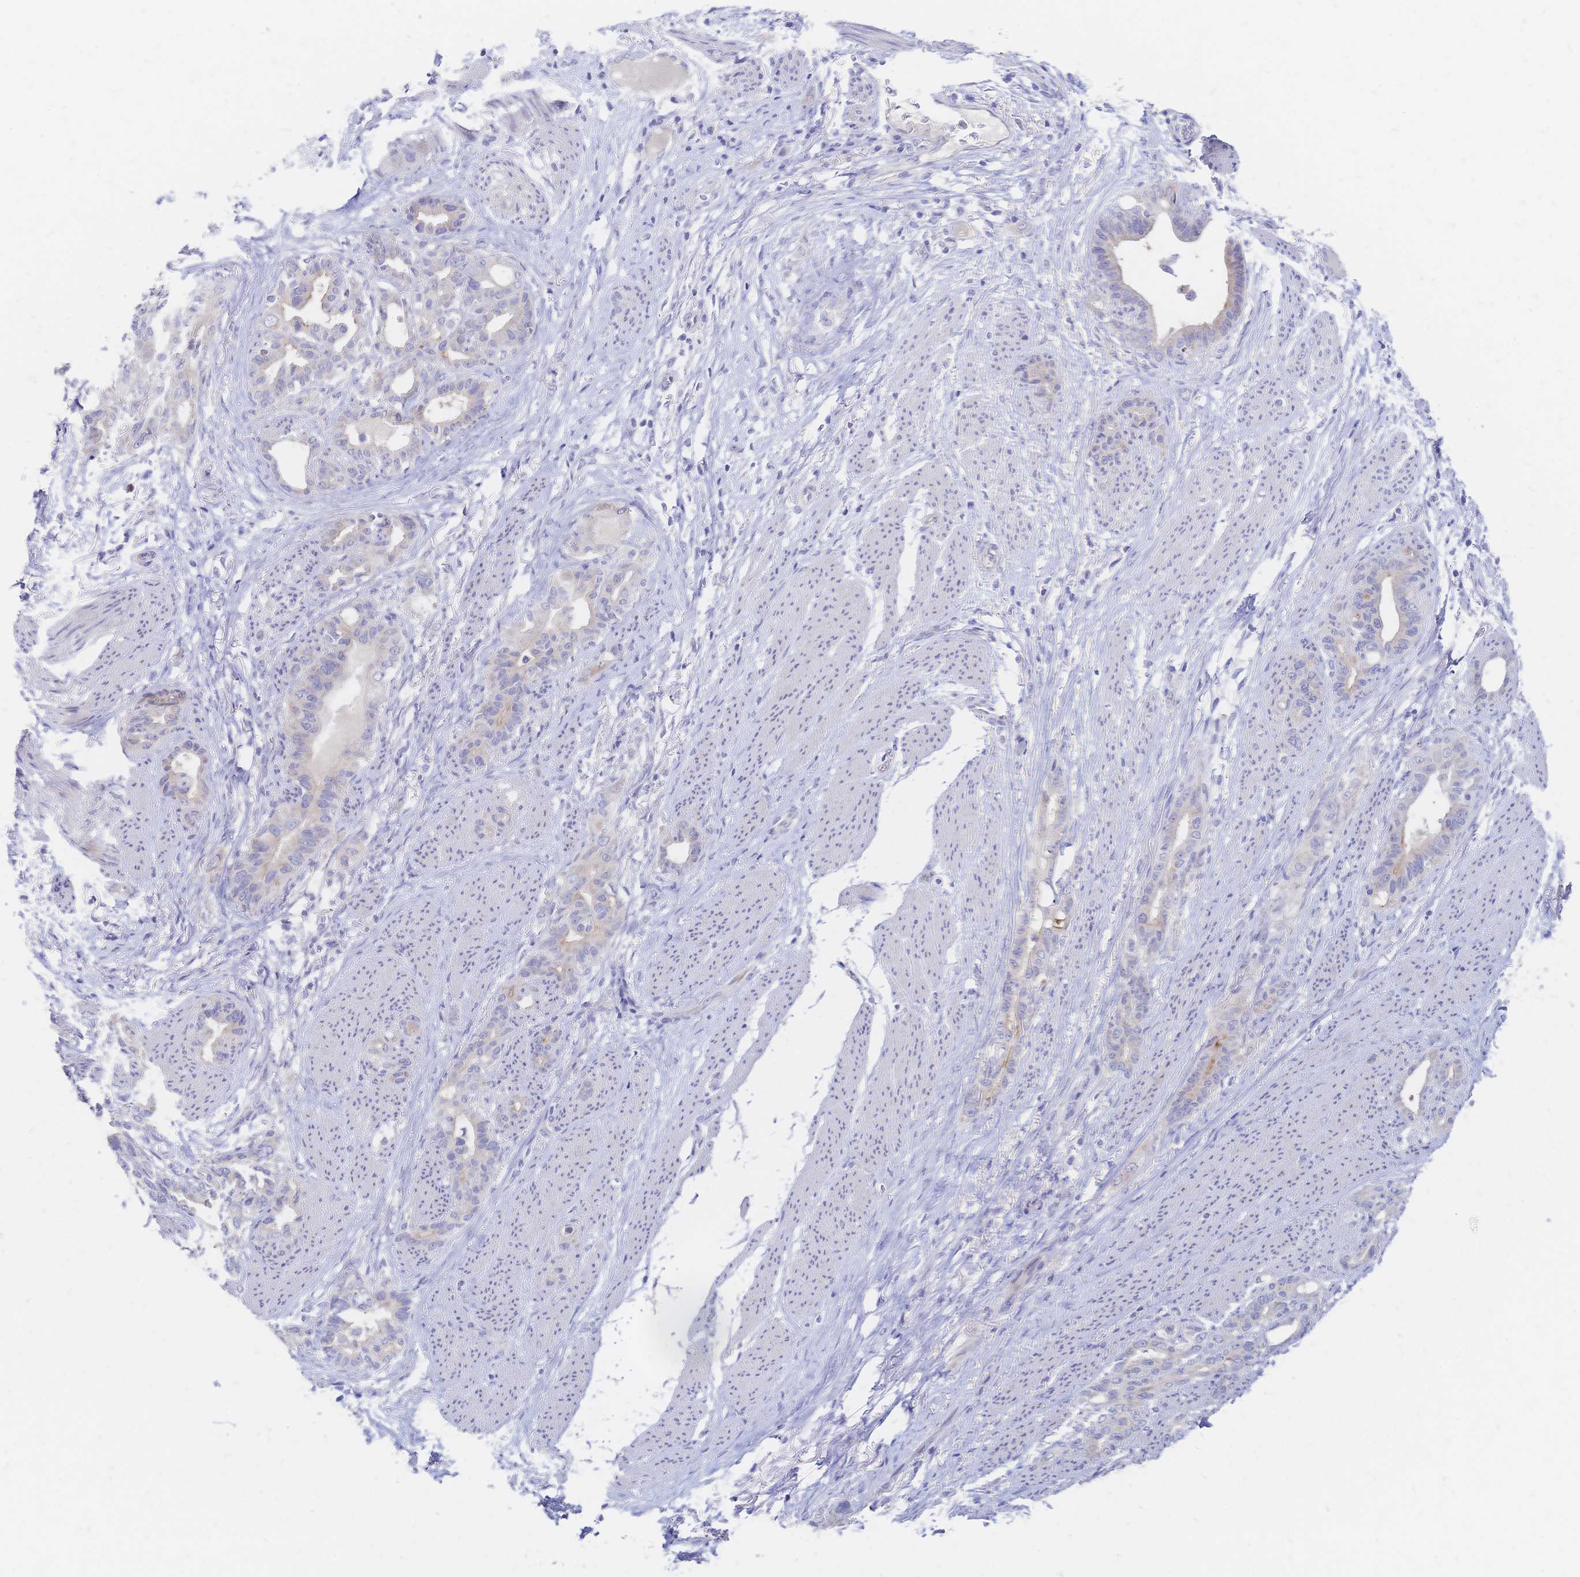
{"staining": {"intensity": "moderate", "quantity": "<25%", "location": "cytoplasmic/membranous"}, "tissue": "stomach cancer", "cell_type": "Tumor cells", "image_type": "cancer", "snomed": [{"axis": "morphology", "description": "Normal tissue, NOS"}, {"axis": "morphology", "description": "Adenocarcinoma, NOS"}, {"axis": "topography", "description": "Esophagus"}, {"axis": "topography", "description": "Stomach, upper"}], "caption": "DAB immunohistochemical staining of adenocarcinoma (stomach) reveals moderate cytoplasmic/membranous protein positivity in approximately <25% of tumor cells. (Stains: DAB (3,3'-diaminobenzidine) in brown, nuclei in blue, Microscopy: brightfield microscopy at high magnification).", "gene": "VWC2L", "patient": {"sex": "male", "age": 62}}